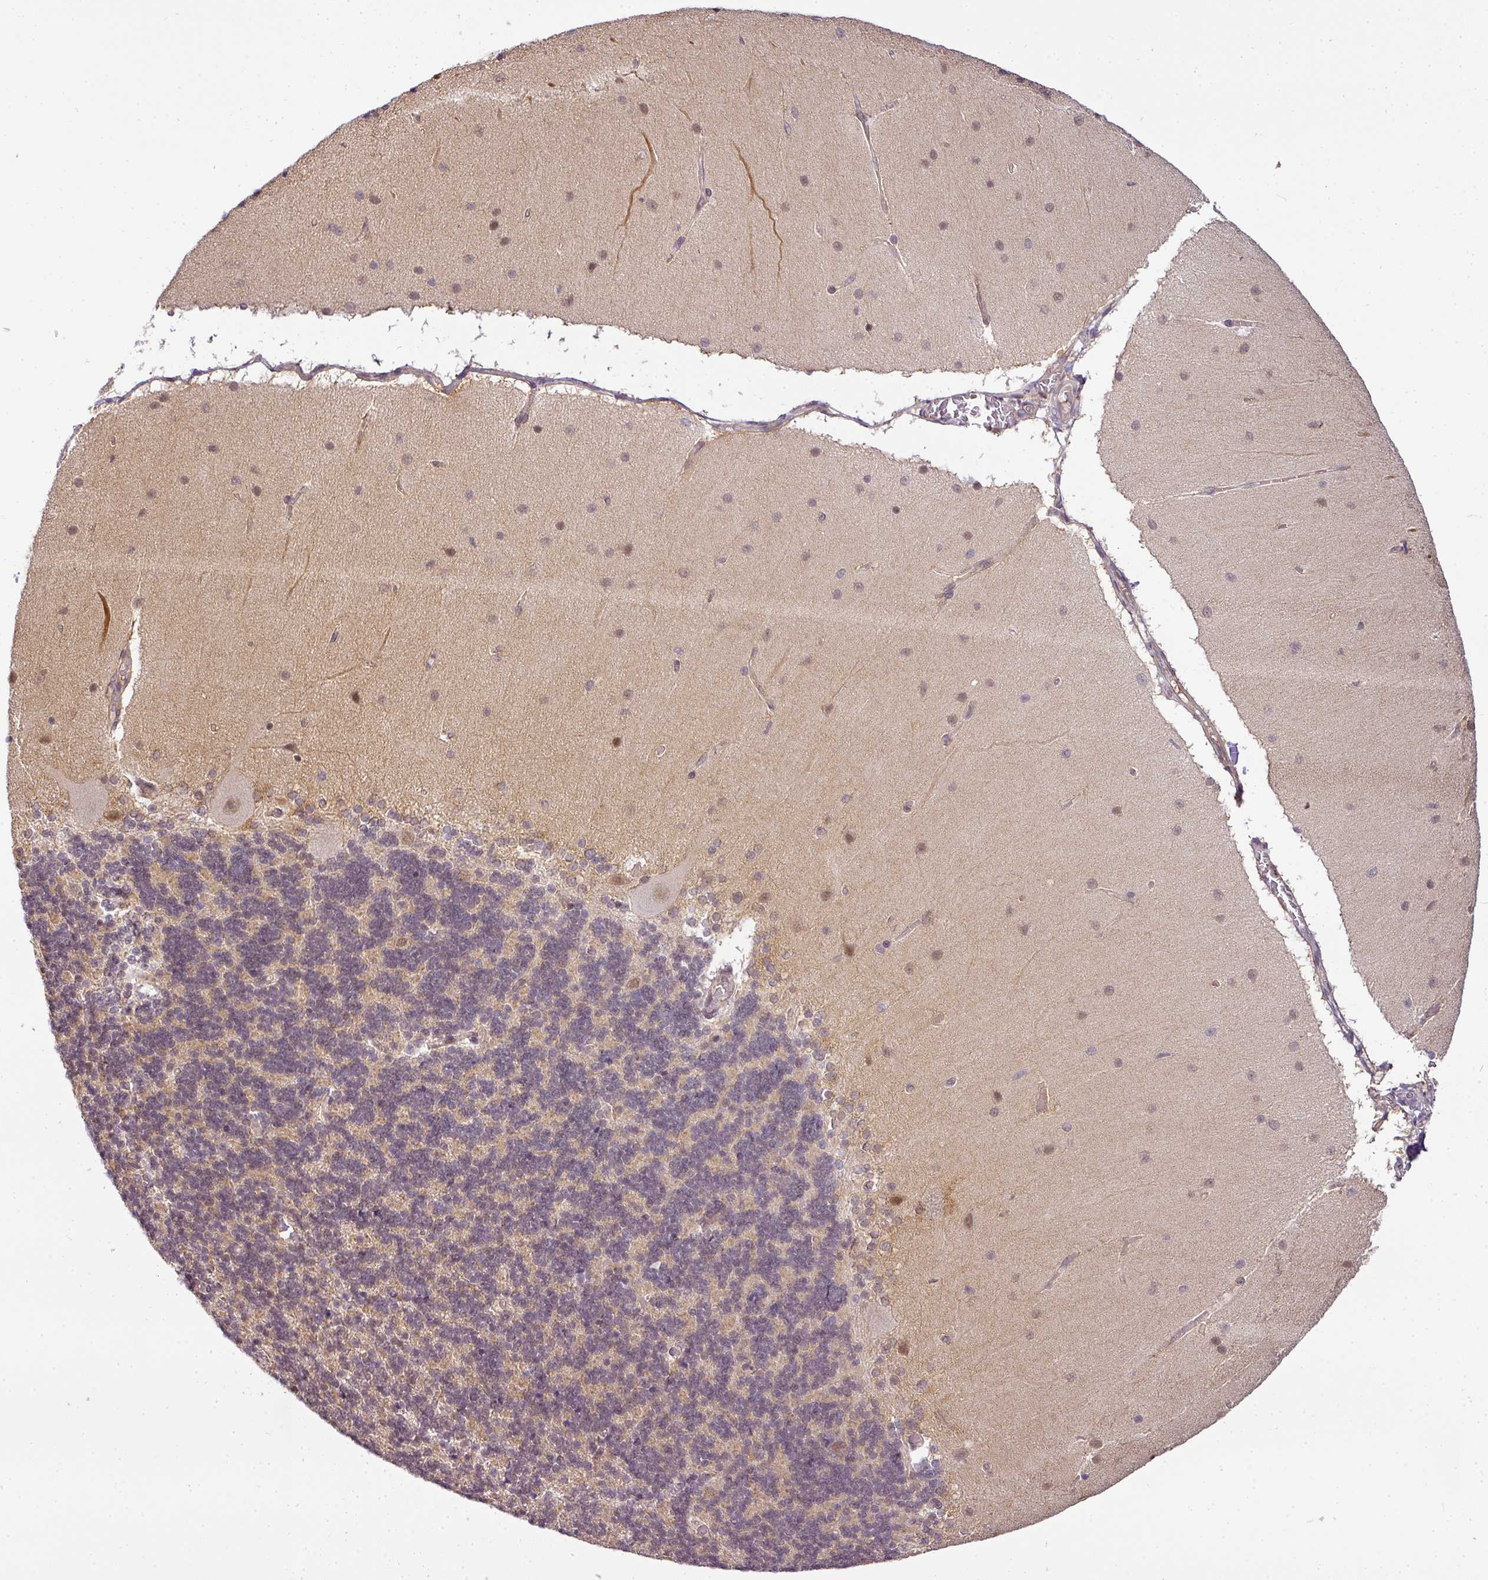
{"staining": {"intensity": "moderate", "quantity": "<25%", "location": "cytoplasmic/membranous"}, "tissue": "cerebellum", "cell_type": "Cells in granular layer", "image_type": "normal", "snomed": [{"axis": "morphology", "description": "Normal tissue, NOS"}, {"axis": "topography", "description": "Cerebellum"}], "caption": "IHC histopathology image of unremarkable cerebellum: cerebellum stained using IHC reveals low levels of moderate protein expression localized specifically in the cytoplasmic/membranous of cells in granular layer, appearing as a cytoplasmic/membranous brown color.", "gene": "C1orf226", "patient": {"sex": "female", "age": 54}}